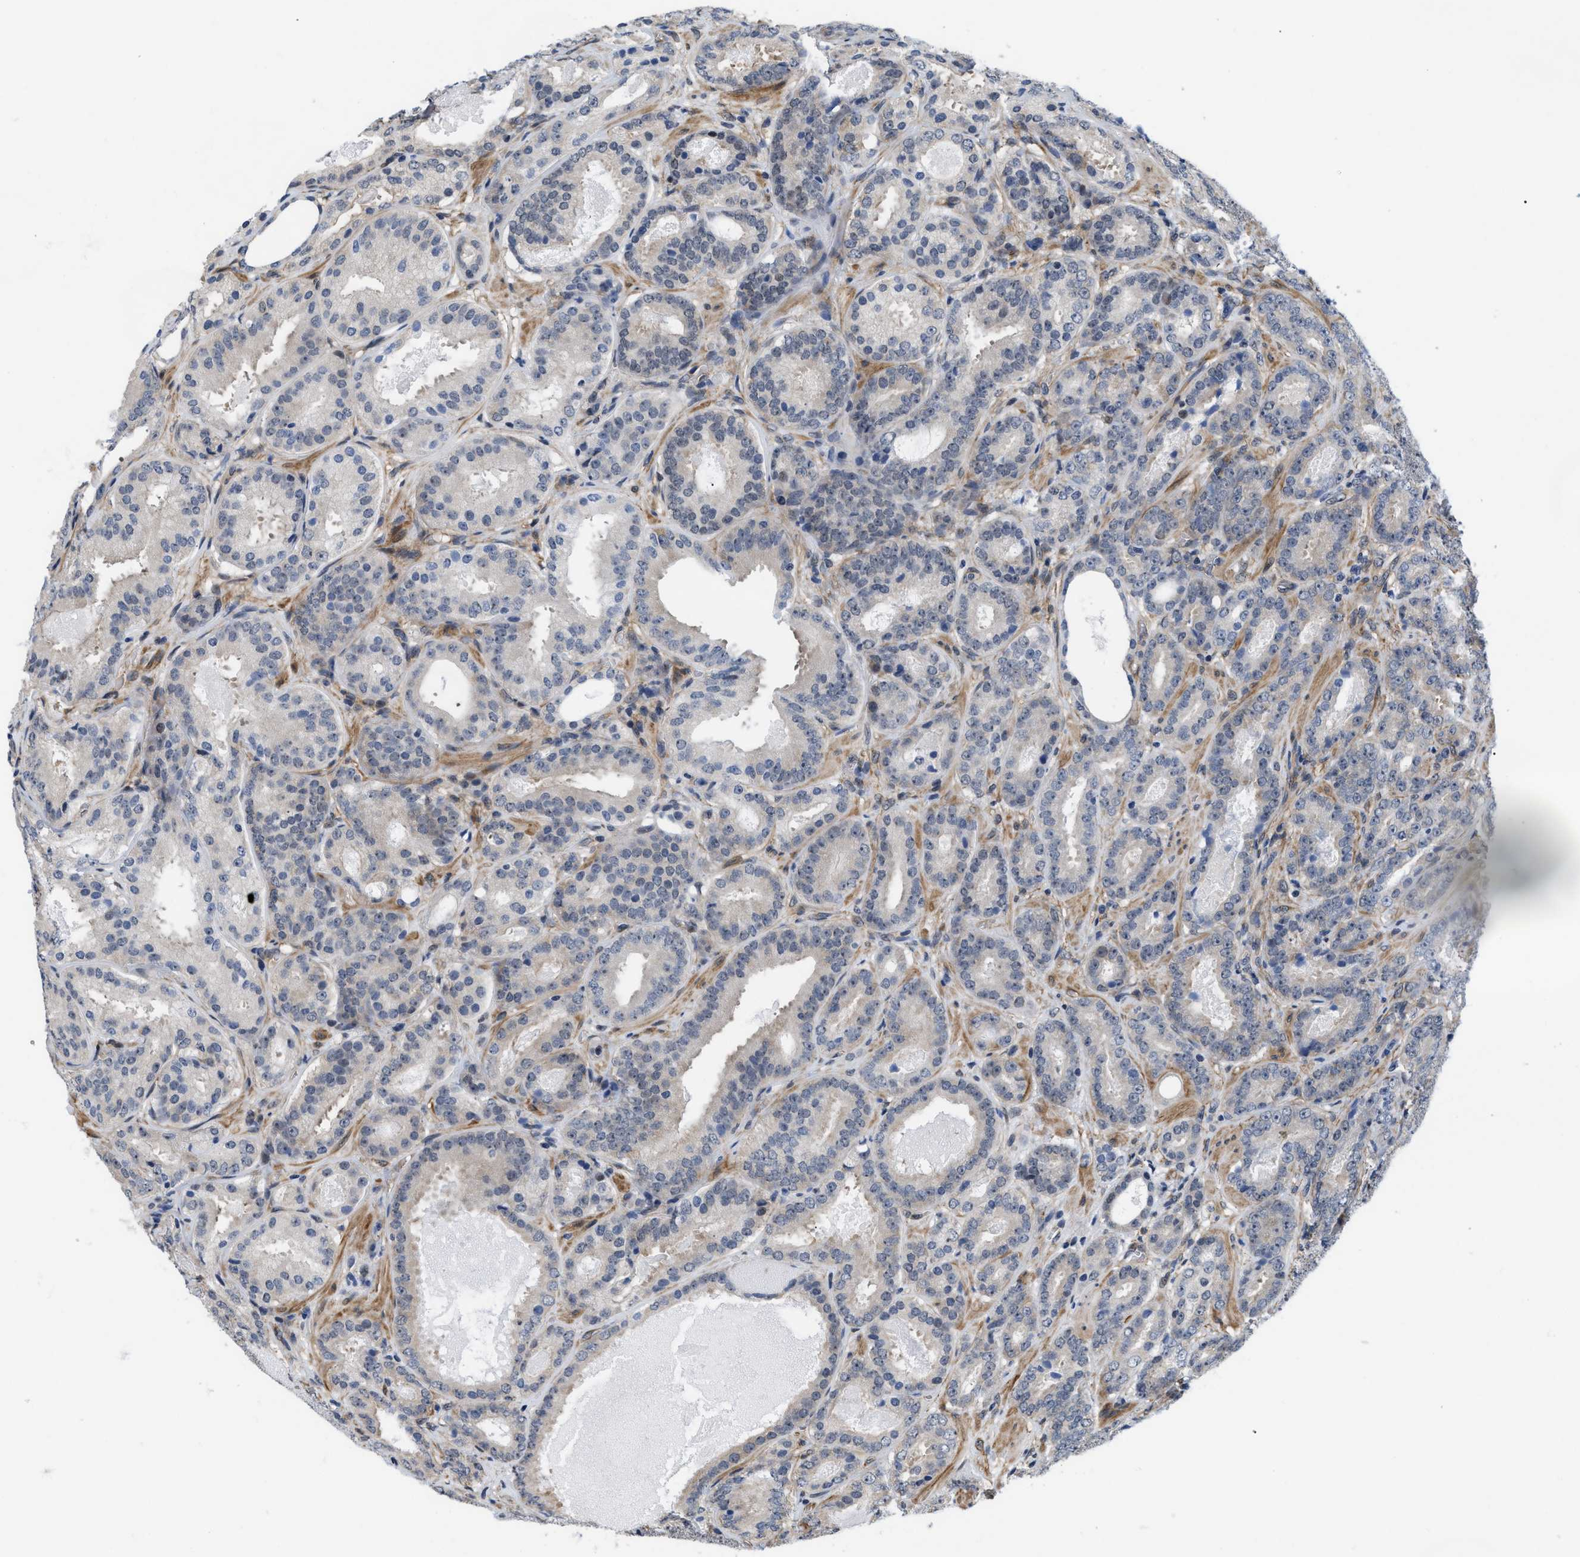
{"staining": {"intensity": "weak", "quantity": "<25%", "location": "cytoplasmic/membranous"}, "tissue": "prostate cancer", "cell_type": "Tumor cells", "image_type": "cancer", "snomed": [{"axis": "morphology", "description": "Adenocarcinoma, Low grade"}, {"axis": "topography", "description": "Prostate"}], "caption": "DAB (3,3'-diaminobenzidine) immunohistochemical staining of adenocarcinoma (low-grade) (prostate) demonstrates no significant expression in tumor cells.", "gene": "GPRASP2", "patient": {"sex": "male", "age": 69}}